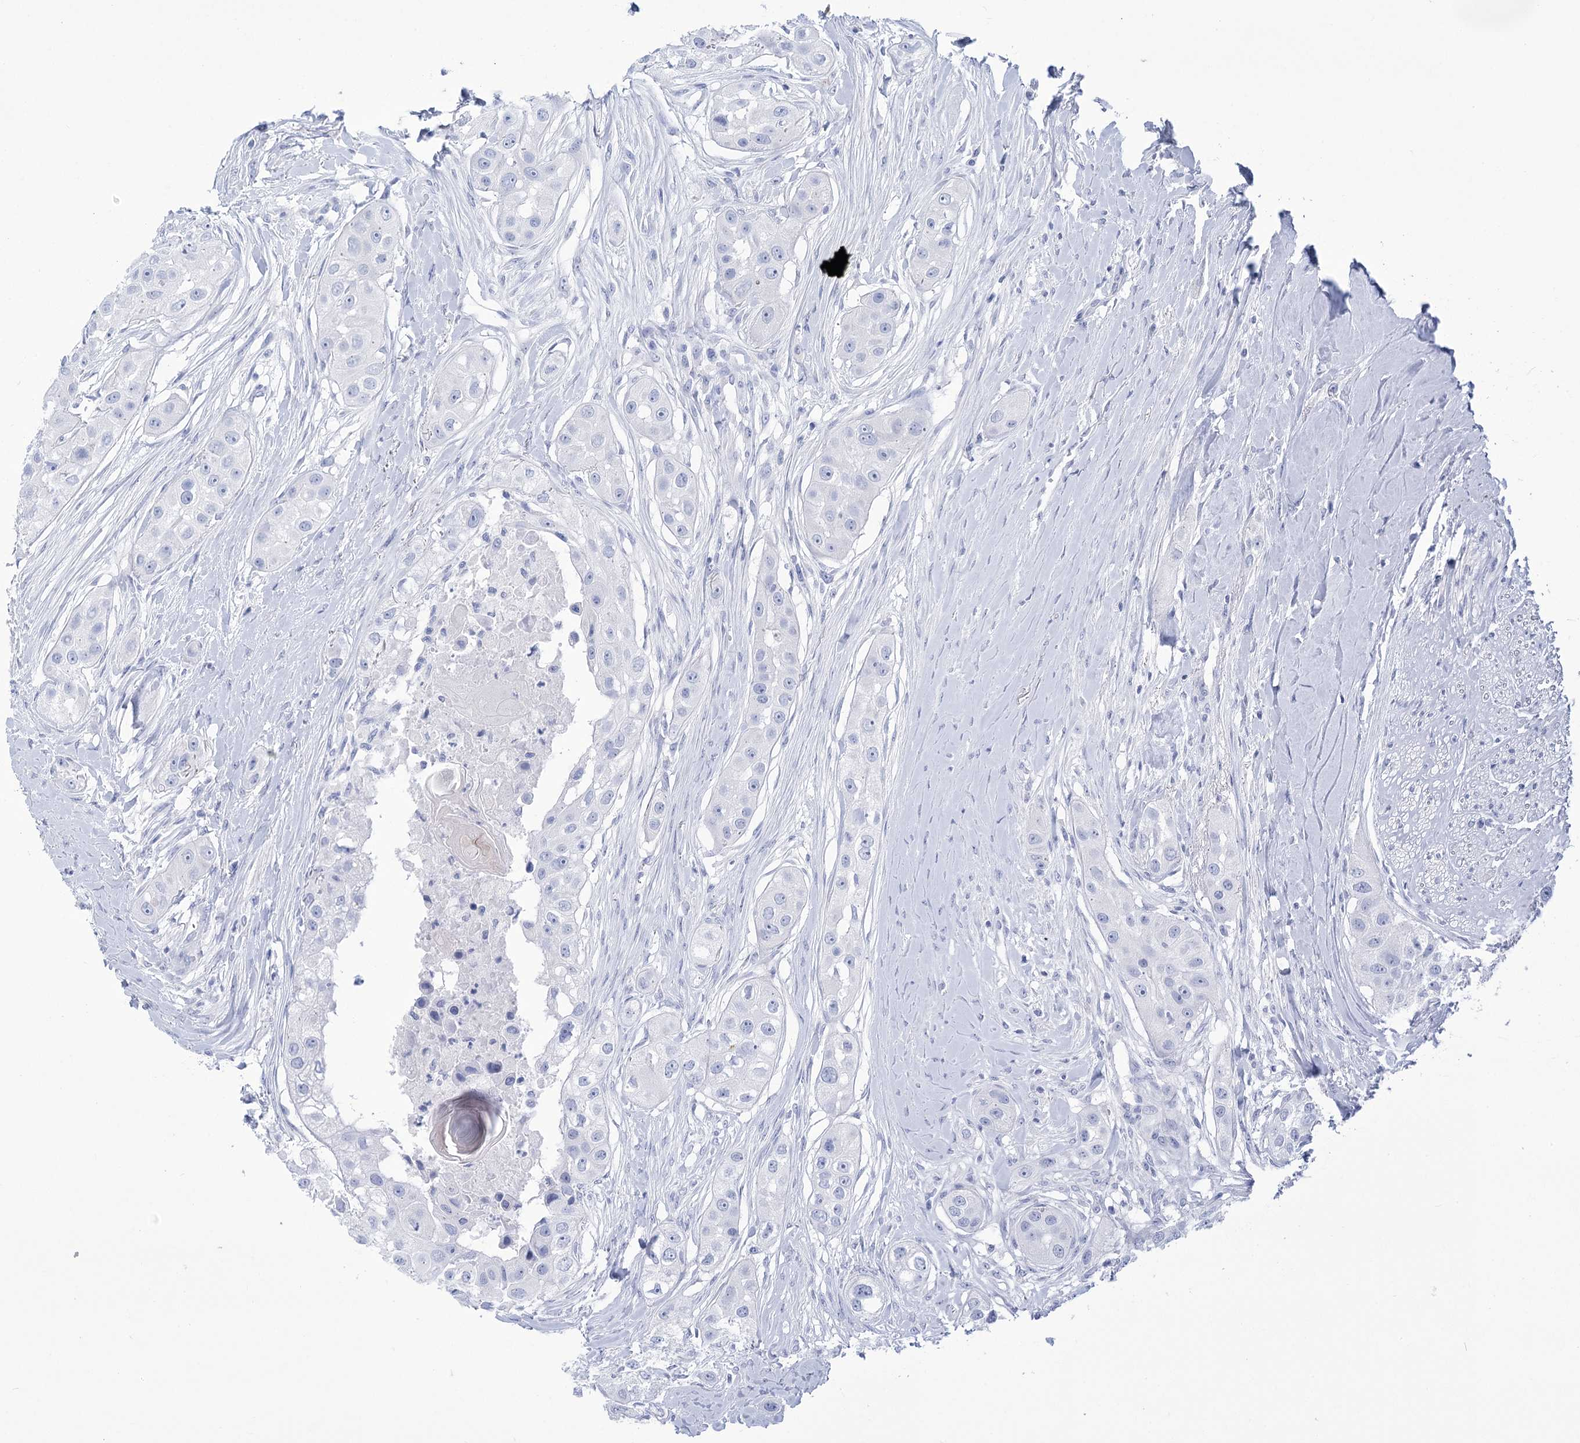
{"staining": {"intensity": "negative", "quantity": "none", "location": "none"}, "tissue": "head and neck cancer", "cell_type": "Tumor cells", "image_type": "cancer", "snomed": [{"axis": "morphology", "description": "Normal tissue, NOS"}, {"axis": "morphology", "description": "Squamous cell carcinoma, NOS"}, {"axis": "topography", "description": "Skeletal muscle"}, {"axis": "topography", "description": "Head-Neck"}], "caption": "Immunohistochemistry (IHC) micrograph of neoplastic tissue: human head and neck cancer stained with DAB (3,3'-diaminobenzidine) reveals no significant protein expression in tumor cells.", "gene": "PBLD", "patient": {"sex": "male", "age": 51}}